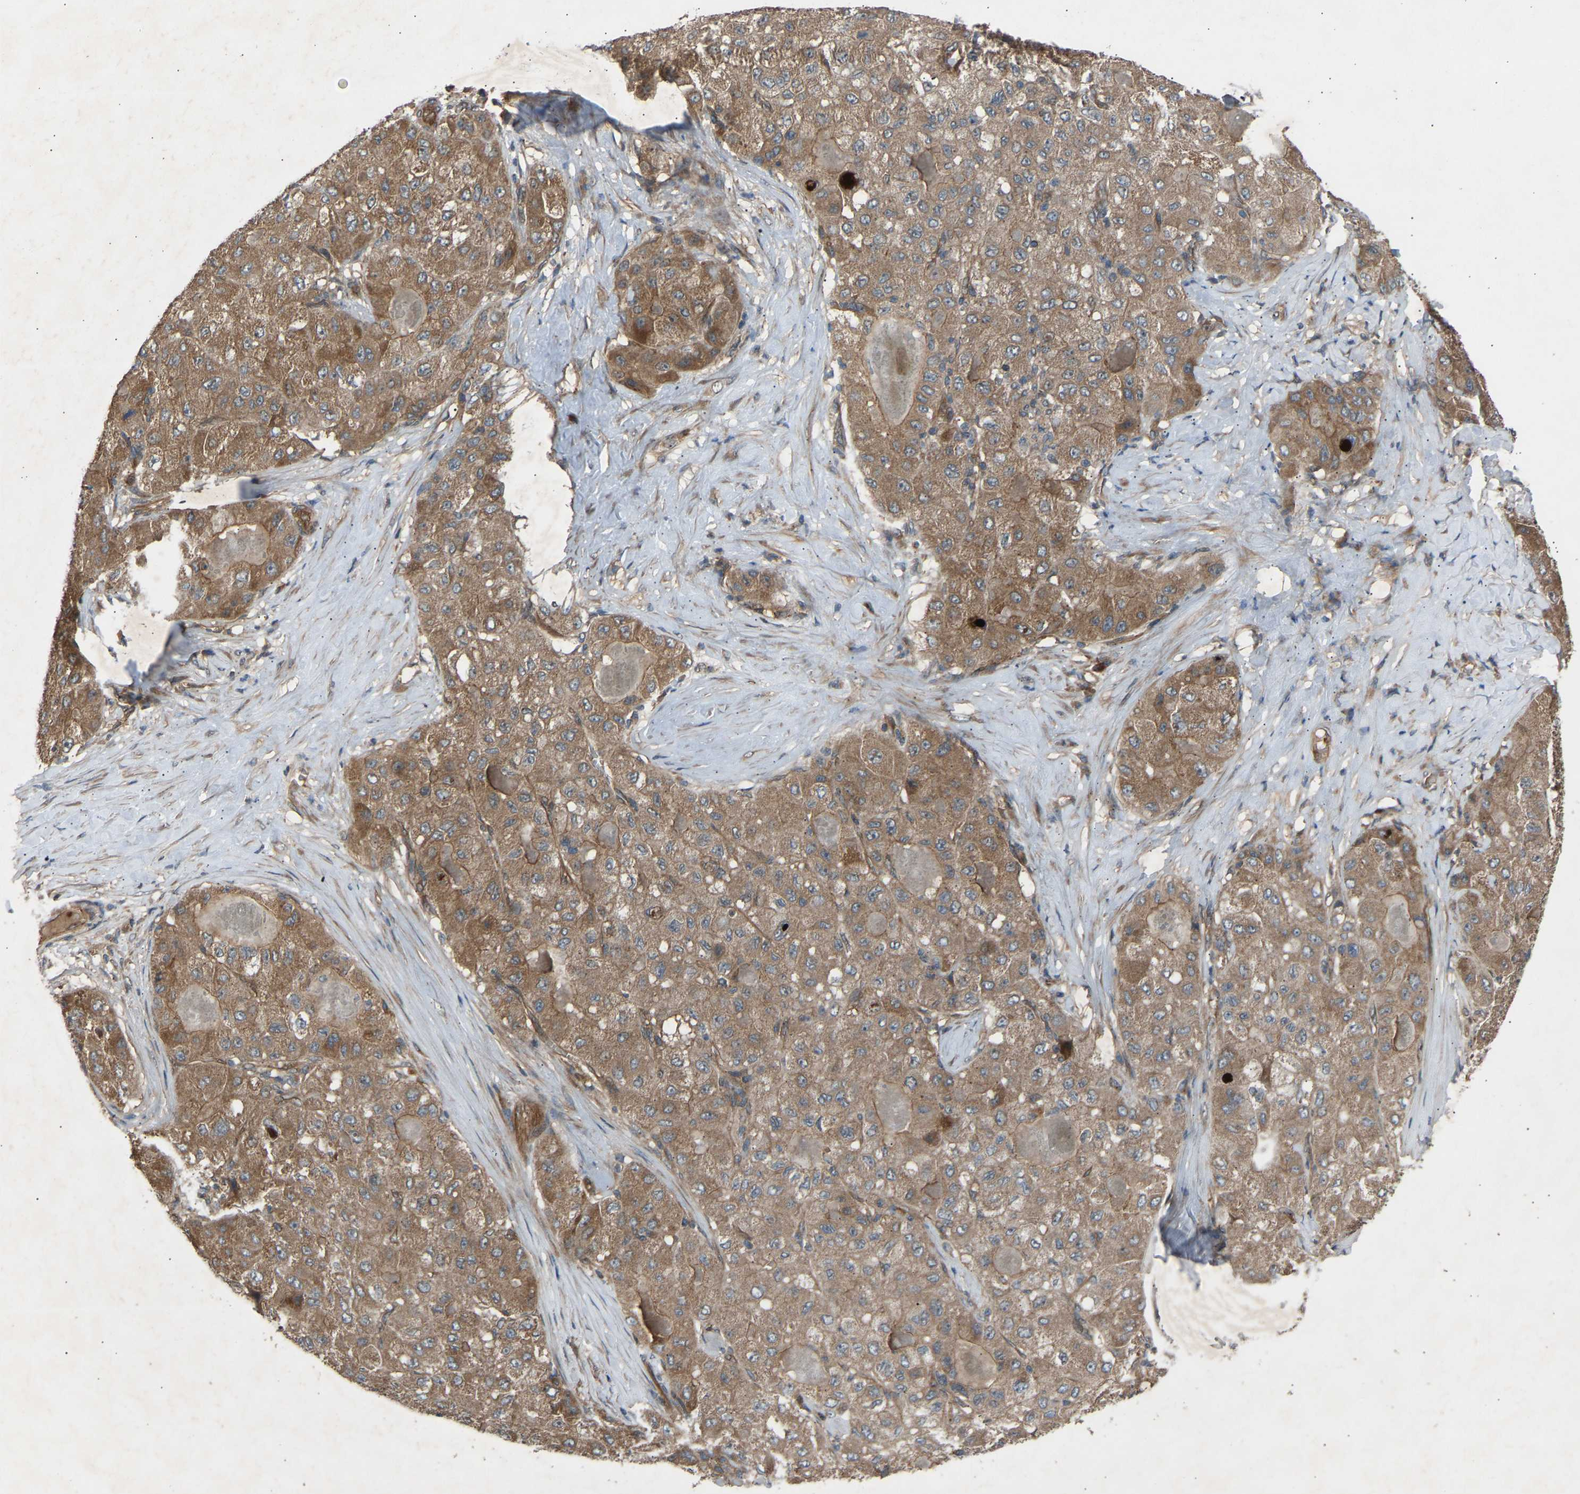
{"staining": {"intensity": "moderate", "quantity": ">75%", "location": "cytoplasmic/membranous"}, "tissue": "liver cancer", "cell_type": "Tumor cells", "image_type": "cancer", "snomed": [{"axis": "morphology", "description": "Carcinoma, Hepatocellular, NOS"}, {"axis": "topography", "description": "Liver"}], "caption": "Human hepatocellular carcinoma (liver) stained with a protein marker displays moderate staining in tumor cells.", "gene": "GAS2L1", "patient": {"sex": "male", "age": 80}}